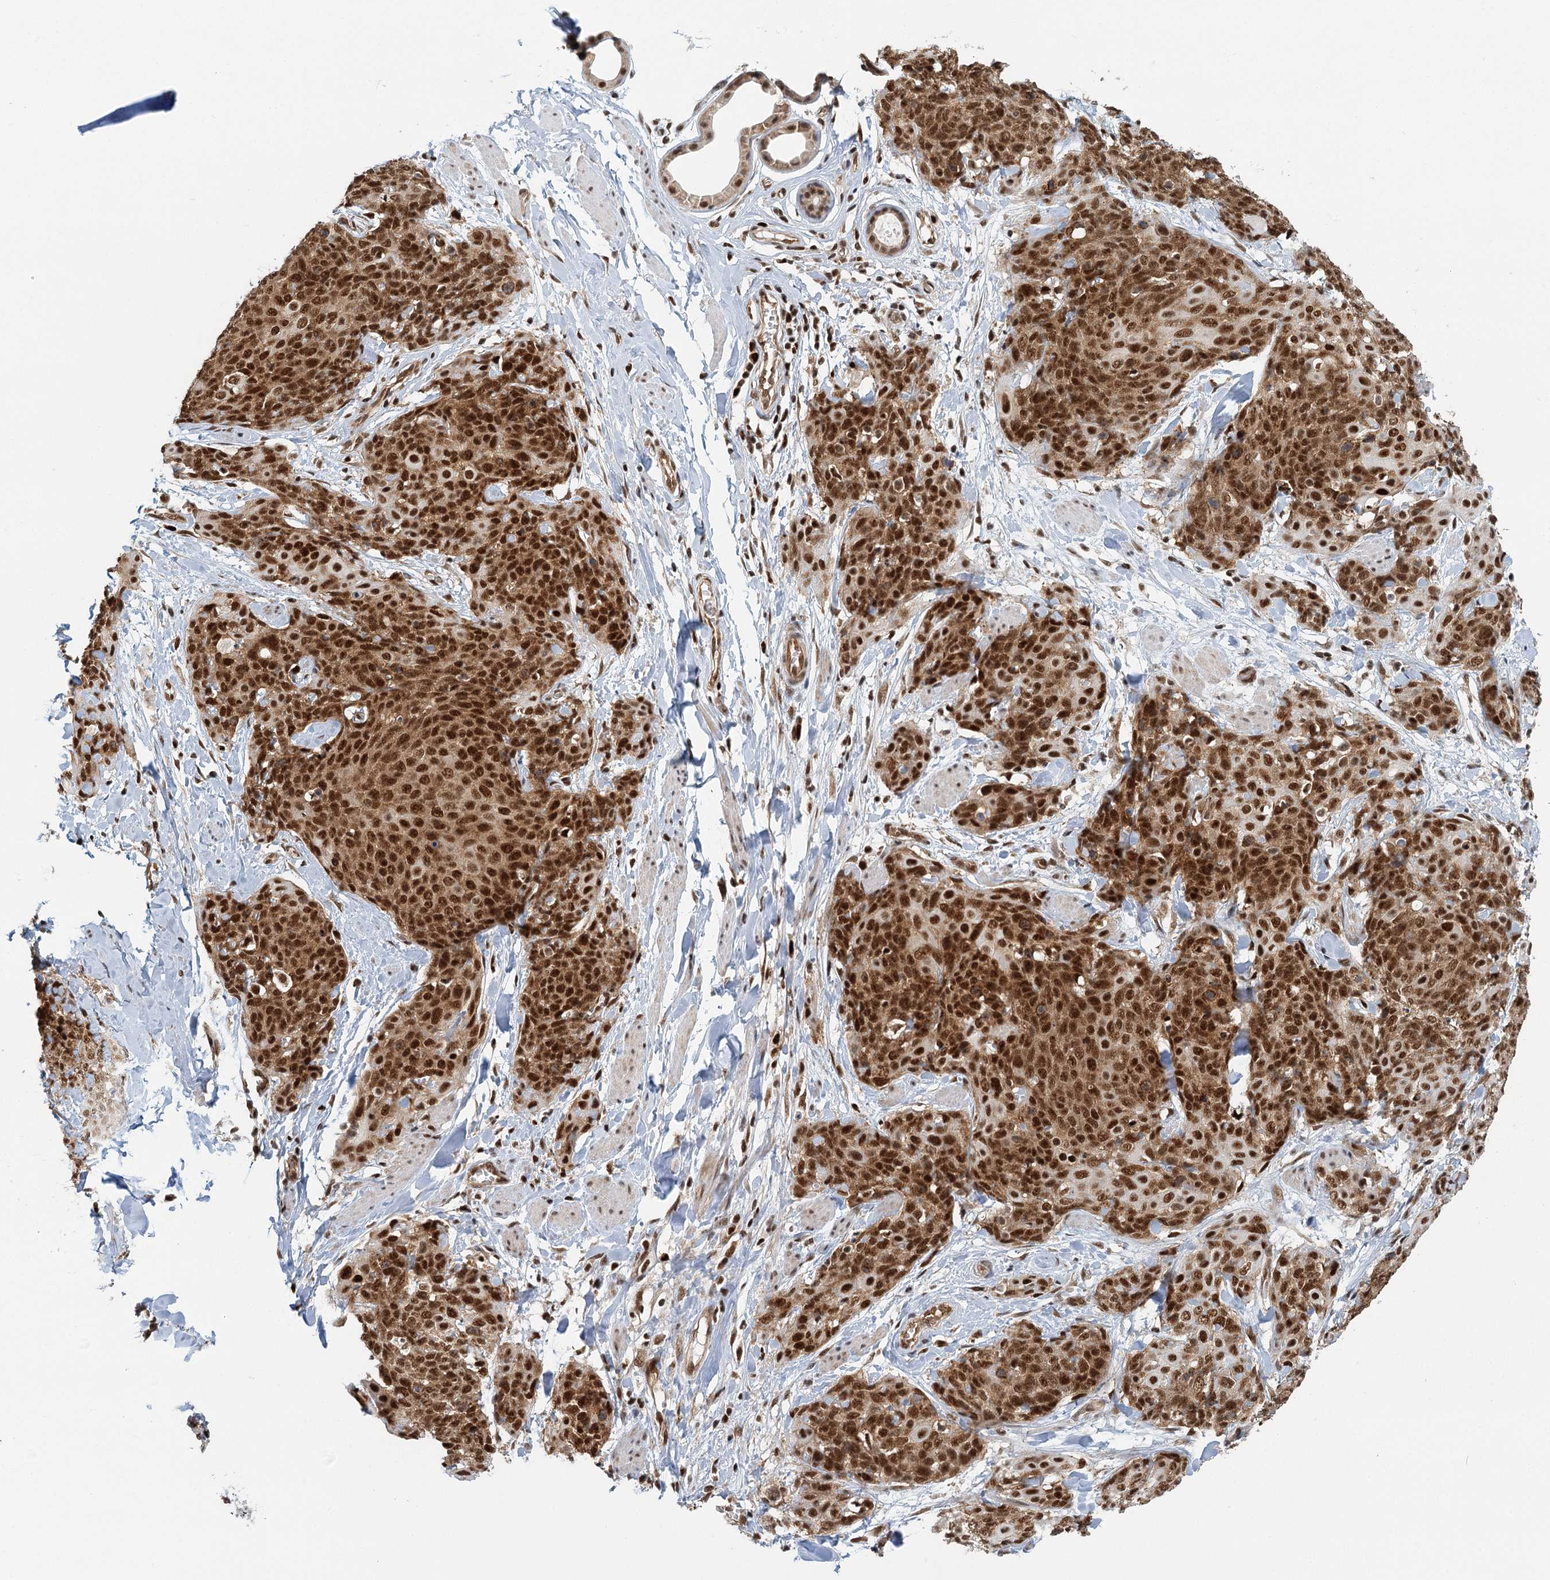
{"staining": {"intensity": "strong", "quantity": ">75%", "location": "nuclear"}, "tissue": "skin cancer", "cell_type": "Tumor cells", "image_type": "cancer", "snomed": [{"axis": "morphology", "description": "Squamous cell carcinoma, NOS"}, {"axis": "topography", "description": "Skin"}, {"axis": "topography", "description": "Vulva"}], "caption": "This is a micrograph of immunohistochemistry (IHC) staining of skin cancer (squamous cell carcinoma), which shows strong positivity in the nuclear of tumor cells.", "gene": "GPATCH11", "patient": {"sex": "female", "age": 85}}